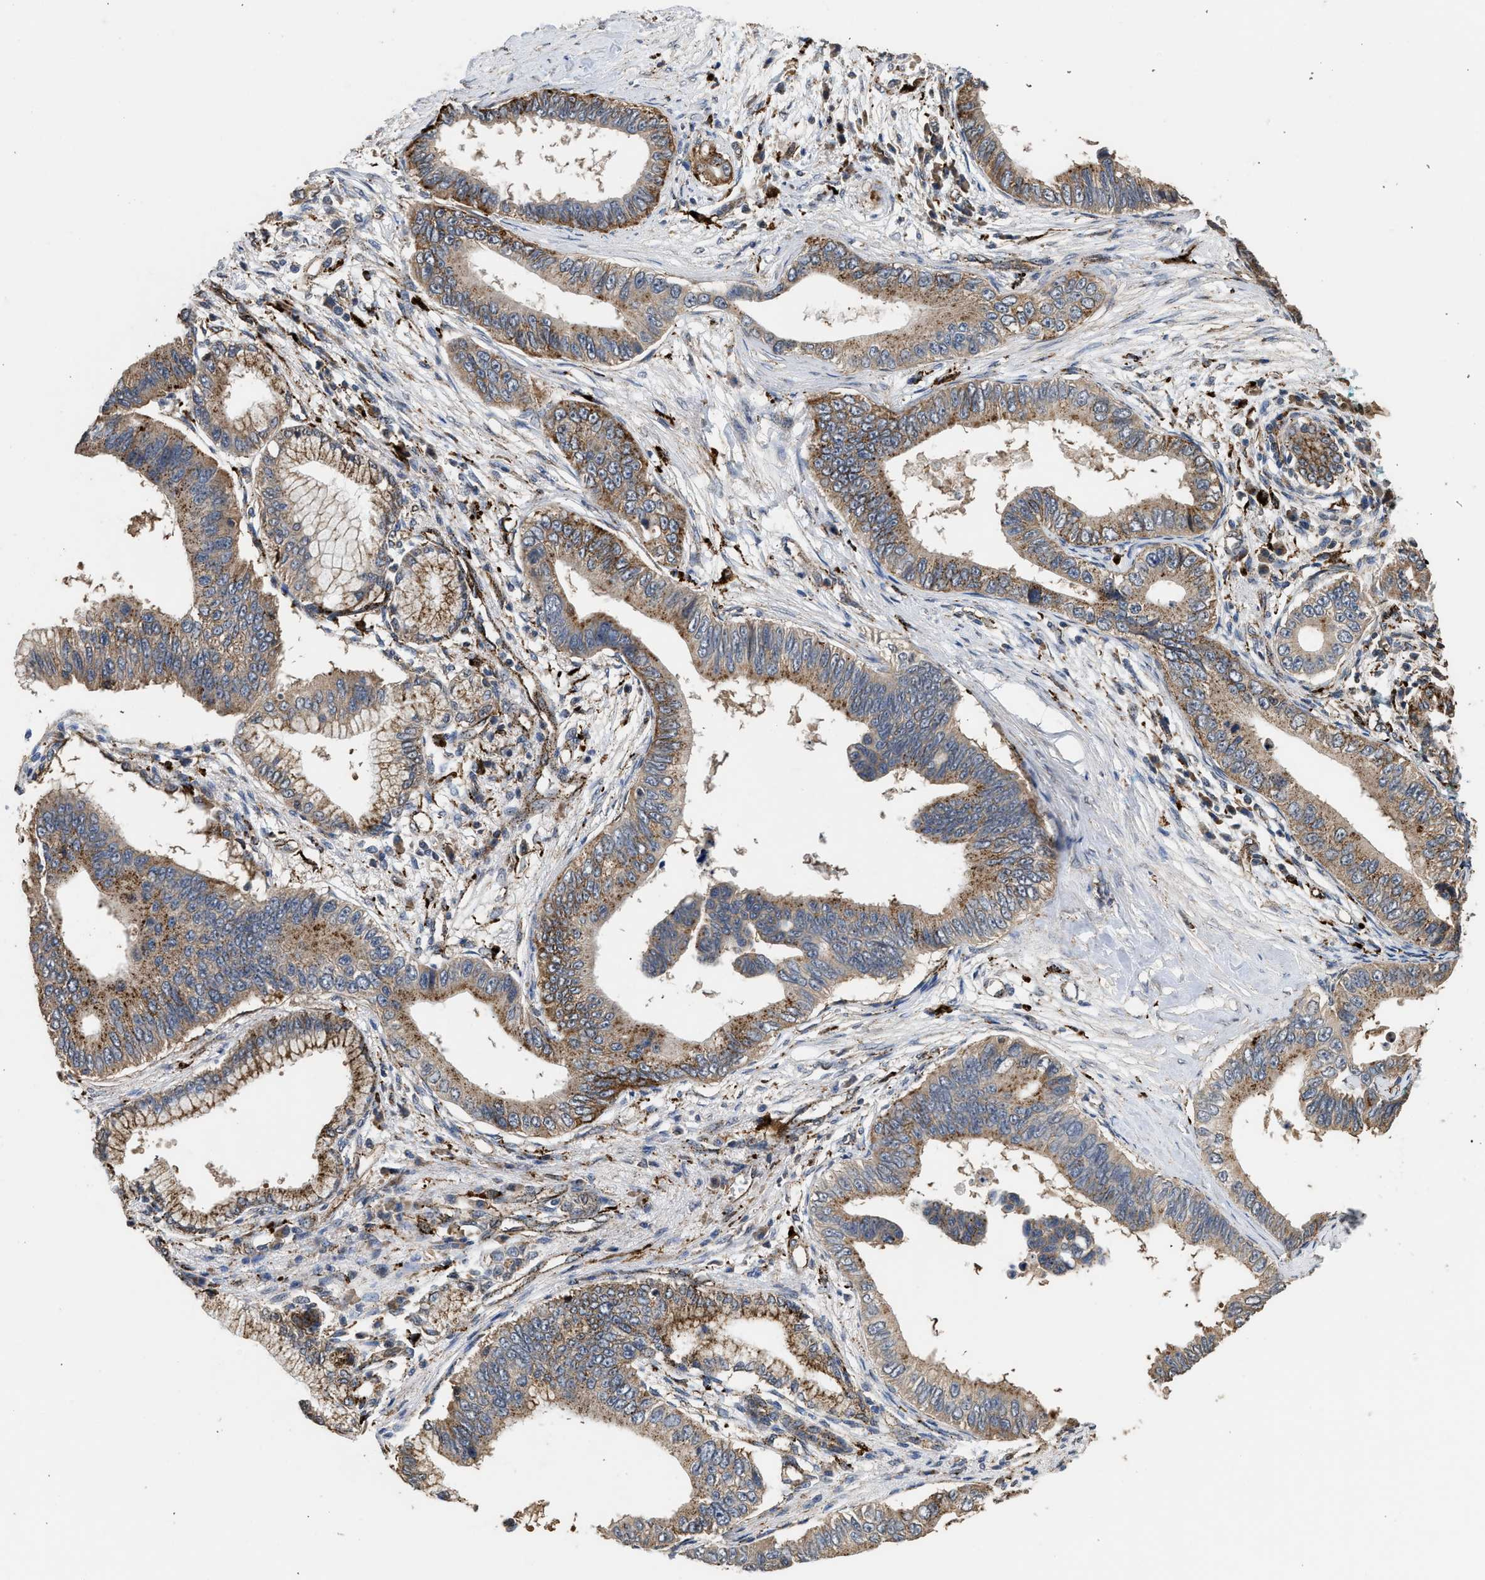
{"staining": {"intensity": "moderate", "quantity": ">75%", "location": "cytoplasmic/membranous"}, "tissue": "pancreatic cancer", "cell_type": "Tumor cells", "image_type": "cancer", "snomed": [{"axis": "morphology", "description": "Adenocarcinoma, NOS"}, {"axis": "topography", "description": "Pancreas"}], "caption": "Immunohistochemical staining of human pancreatic cancer displays medium levels of moderate cytoplasmic/membranous protein expression in approximately >75% of tumor cells.", "gene": "CTSV", "patient": {"sex": "male", "age": 77}}